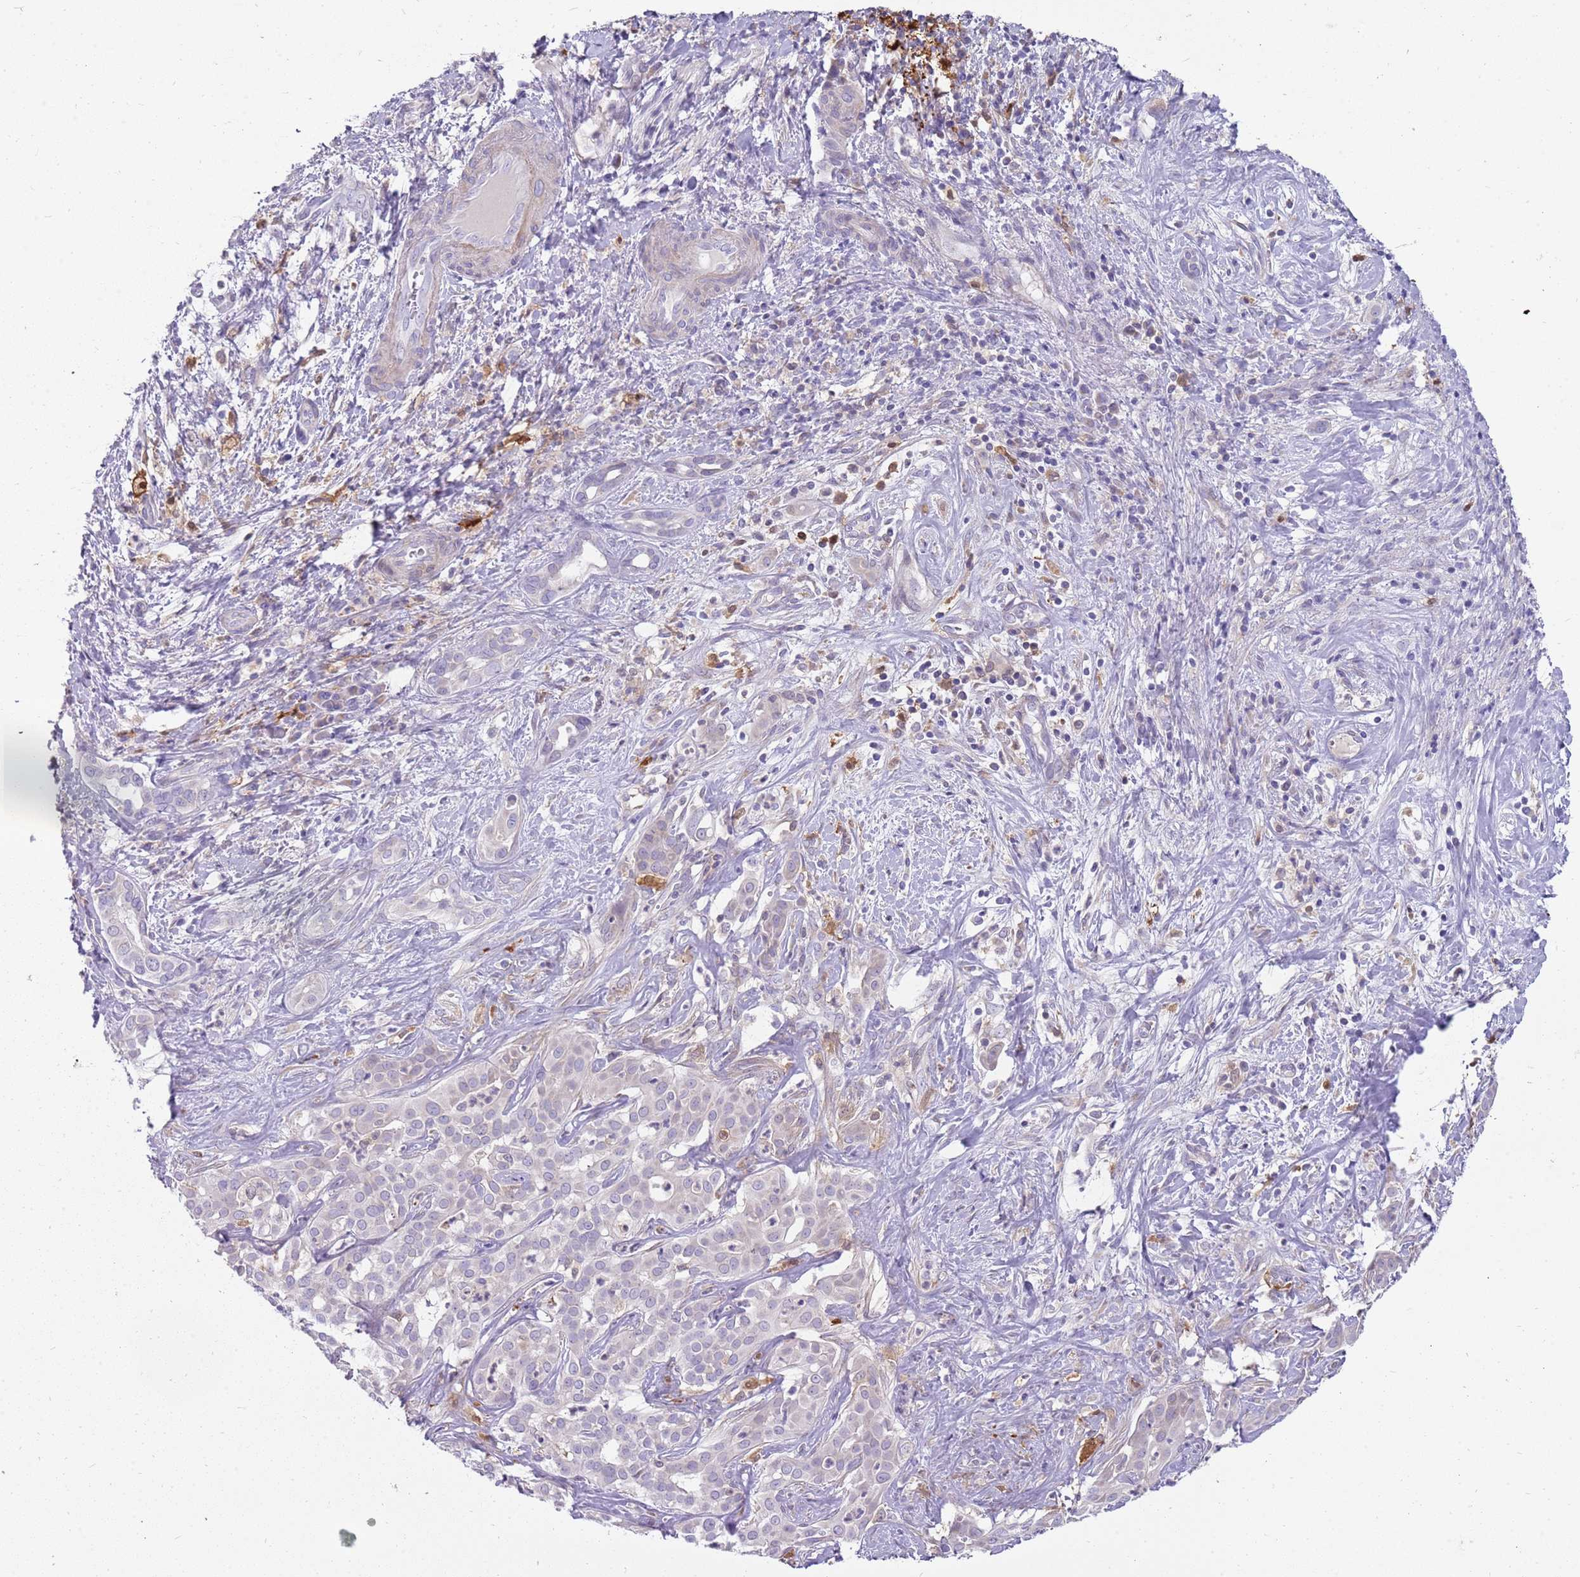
{"staining": {"intensity": "negative", "quantity": "none", "location": "none"}, "tissue": "liver cancer", "cell_type": "Tumor cells", "image_type": "cancer", "snomed": [{"axis": "morphology", "description": "Cholangiocarcinoma"}, {"axis": "topography", "description": "Liver"}], "caption": "IHC image of neoplastic tissue: human liver cancer (cholangiocarcinoma) stained with DAB (3,3'-diaminobenzidine) demonstrates no significant protein expression in tumor cells.", "gene": "DIPK1C", "patient": {"sex": "male", "age": 67}}